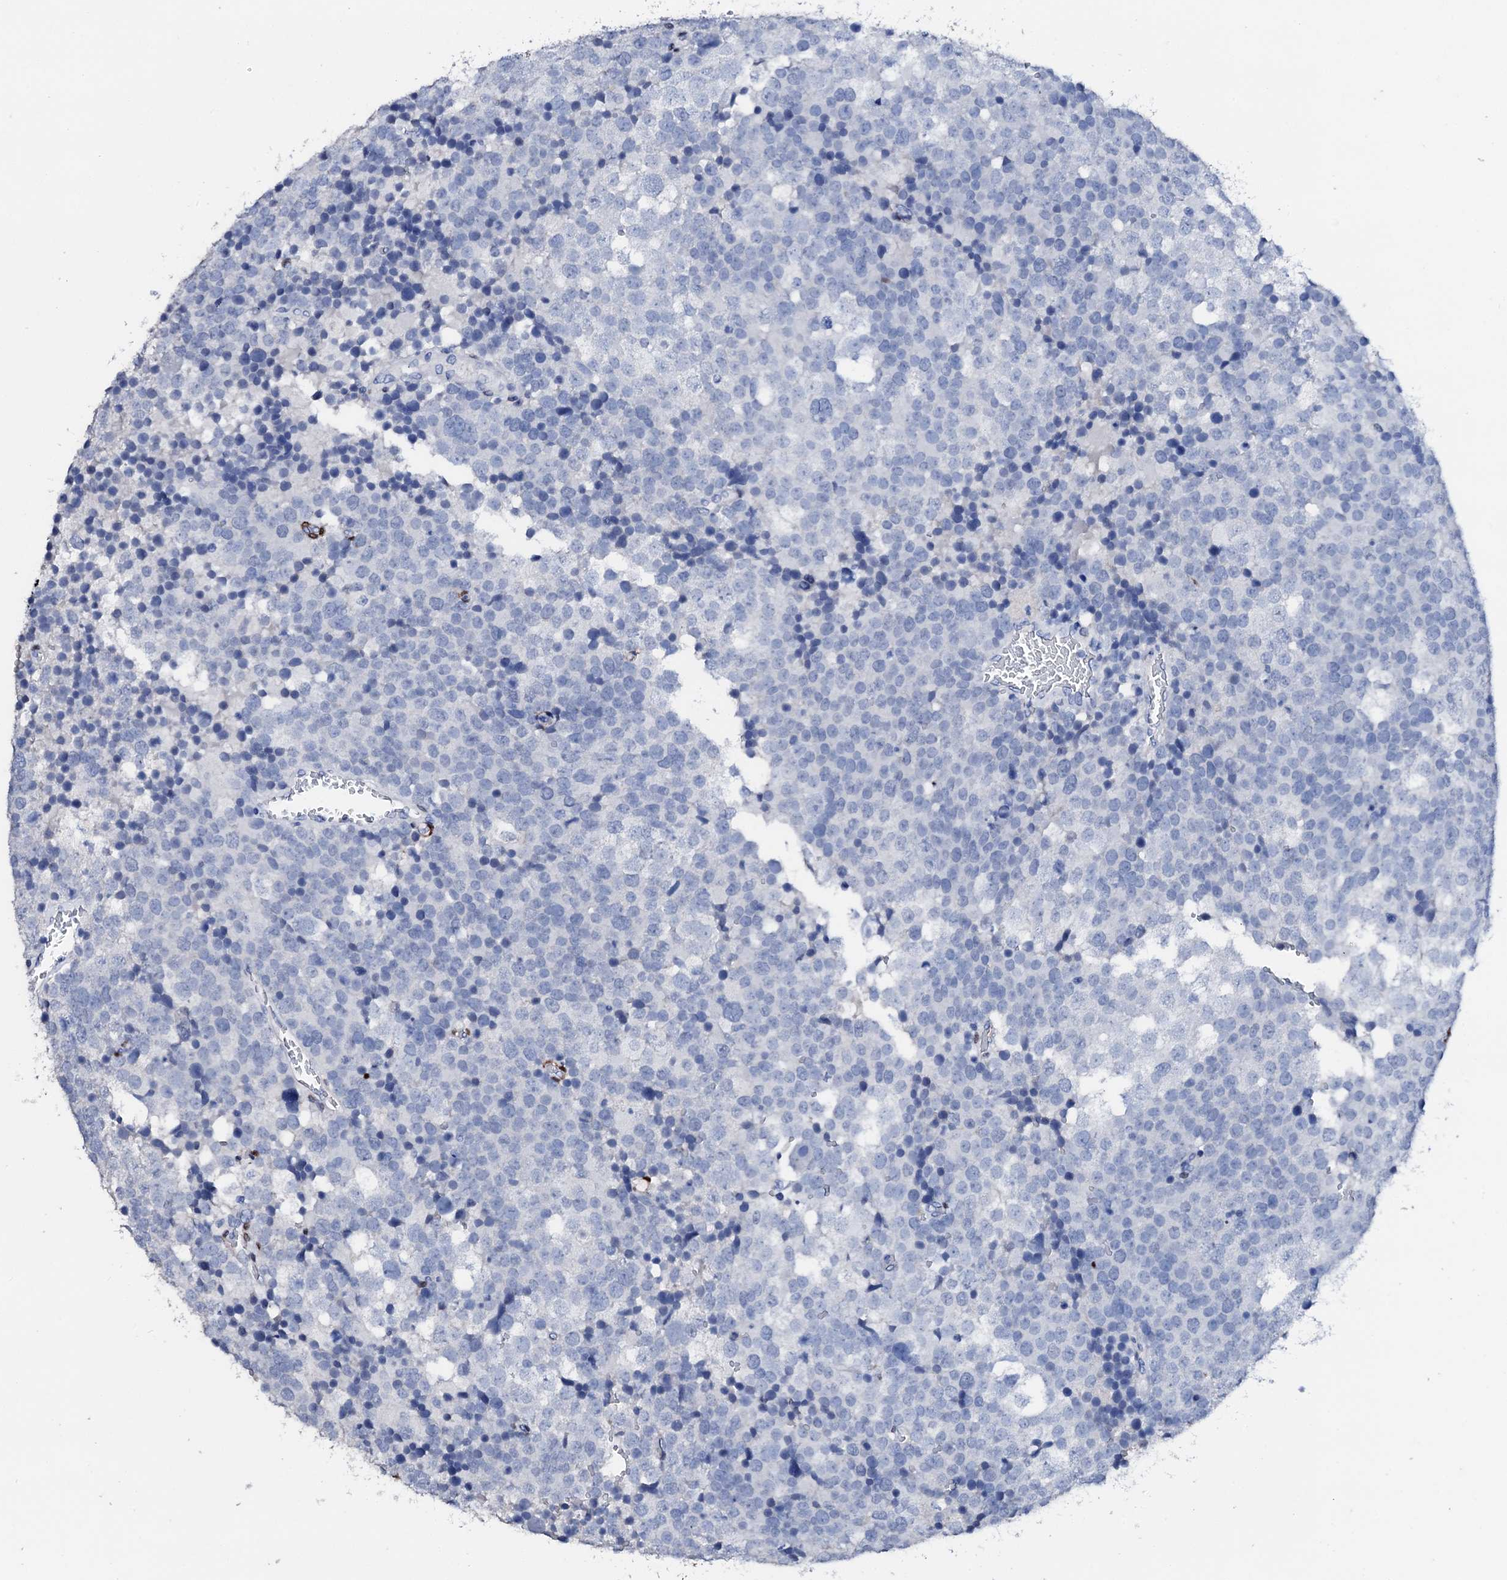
{"staining": {"intensity": "negative", "quantity": "none", "location": "none"}, "tissue": "testis cancer", "cell_type": "Tumor cells", "image_type": "cancer", "snomed": [{"axis": "morphology", "description": "Seminoma, NOS"}, {"axis": "topography", "description": "Testis"}], "caption": "Testis cancer (seminoma) stained for a protein using immunohistochemistry (IHC) displays no positivity tumor cells.", "gene": "NRIP2", "patient": {"sex": "male", "age": 71}}